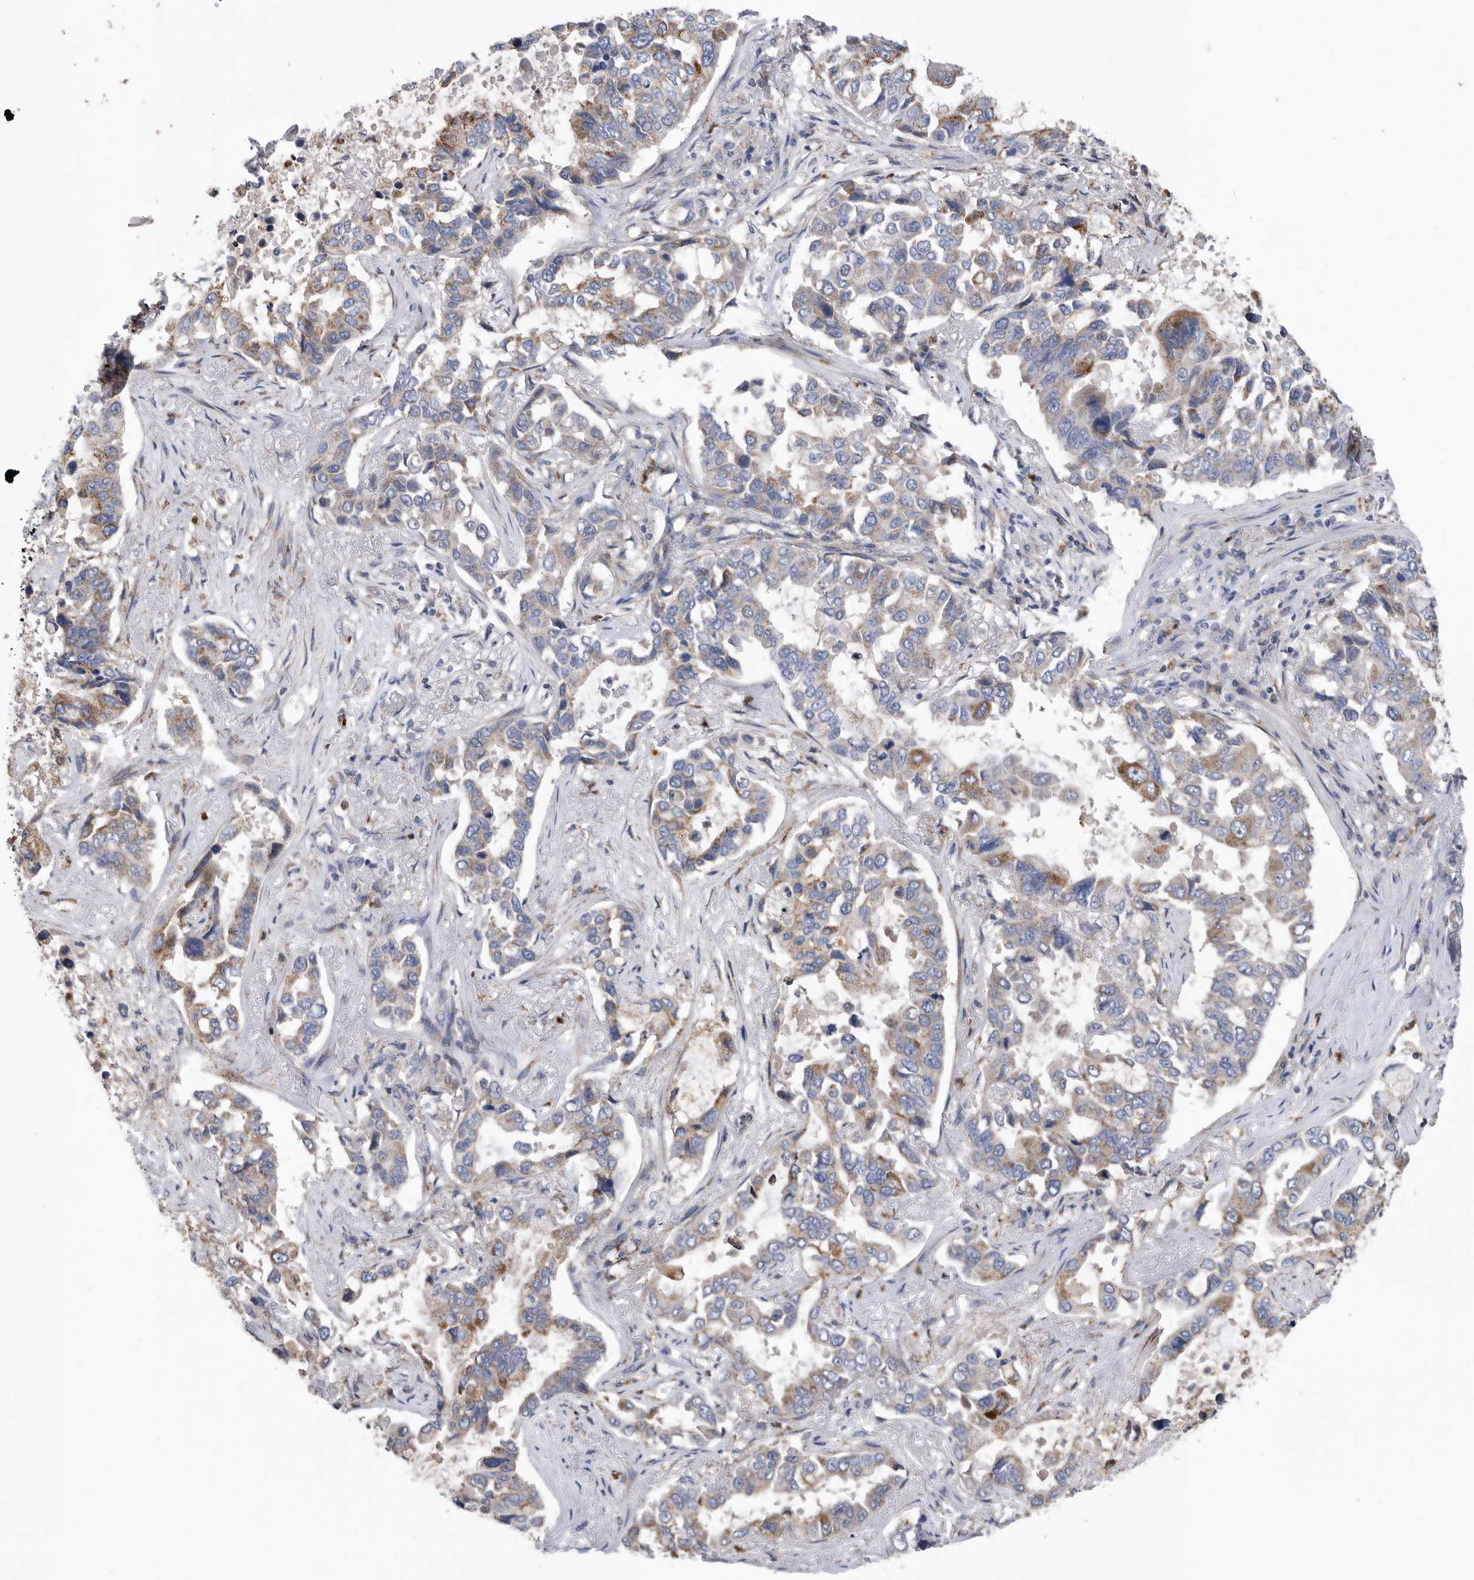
{"staining": {"intensity": "moderate", "quantity": "<25%", "location": "cytoplasmic/membranous"}, "tissue": "lung cancer", "cell_type": "Tumor cells", "image_type": "cancer", "snomed": [{"axis": "morphology", "description": "Squamous cell carcinoma, NOS"}, {"axis": "topography", "description": "Lung"}], "caption": "This image displays immunohistochemistry staining of lung cancer, with low moderate cytoplasmic/membranous expression in about <25% of tumor cells.", "gene": "CRISPLD2", "patient": {"sex": "male", "age": 66}}